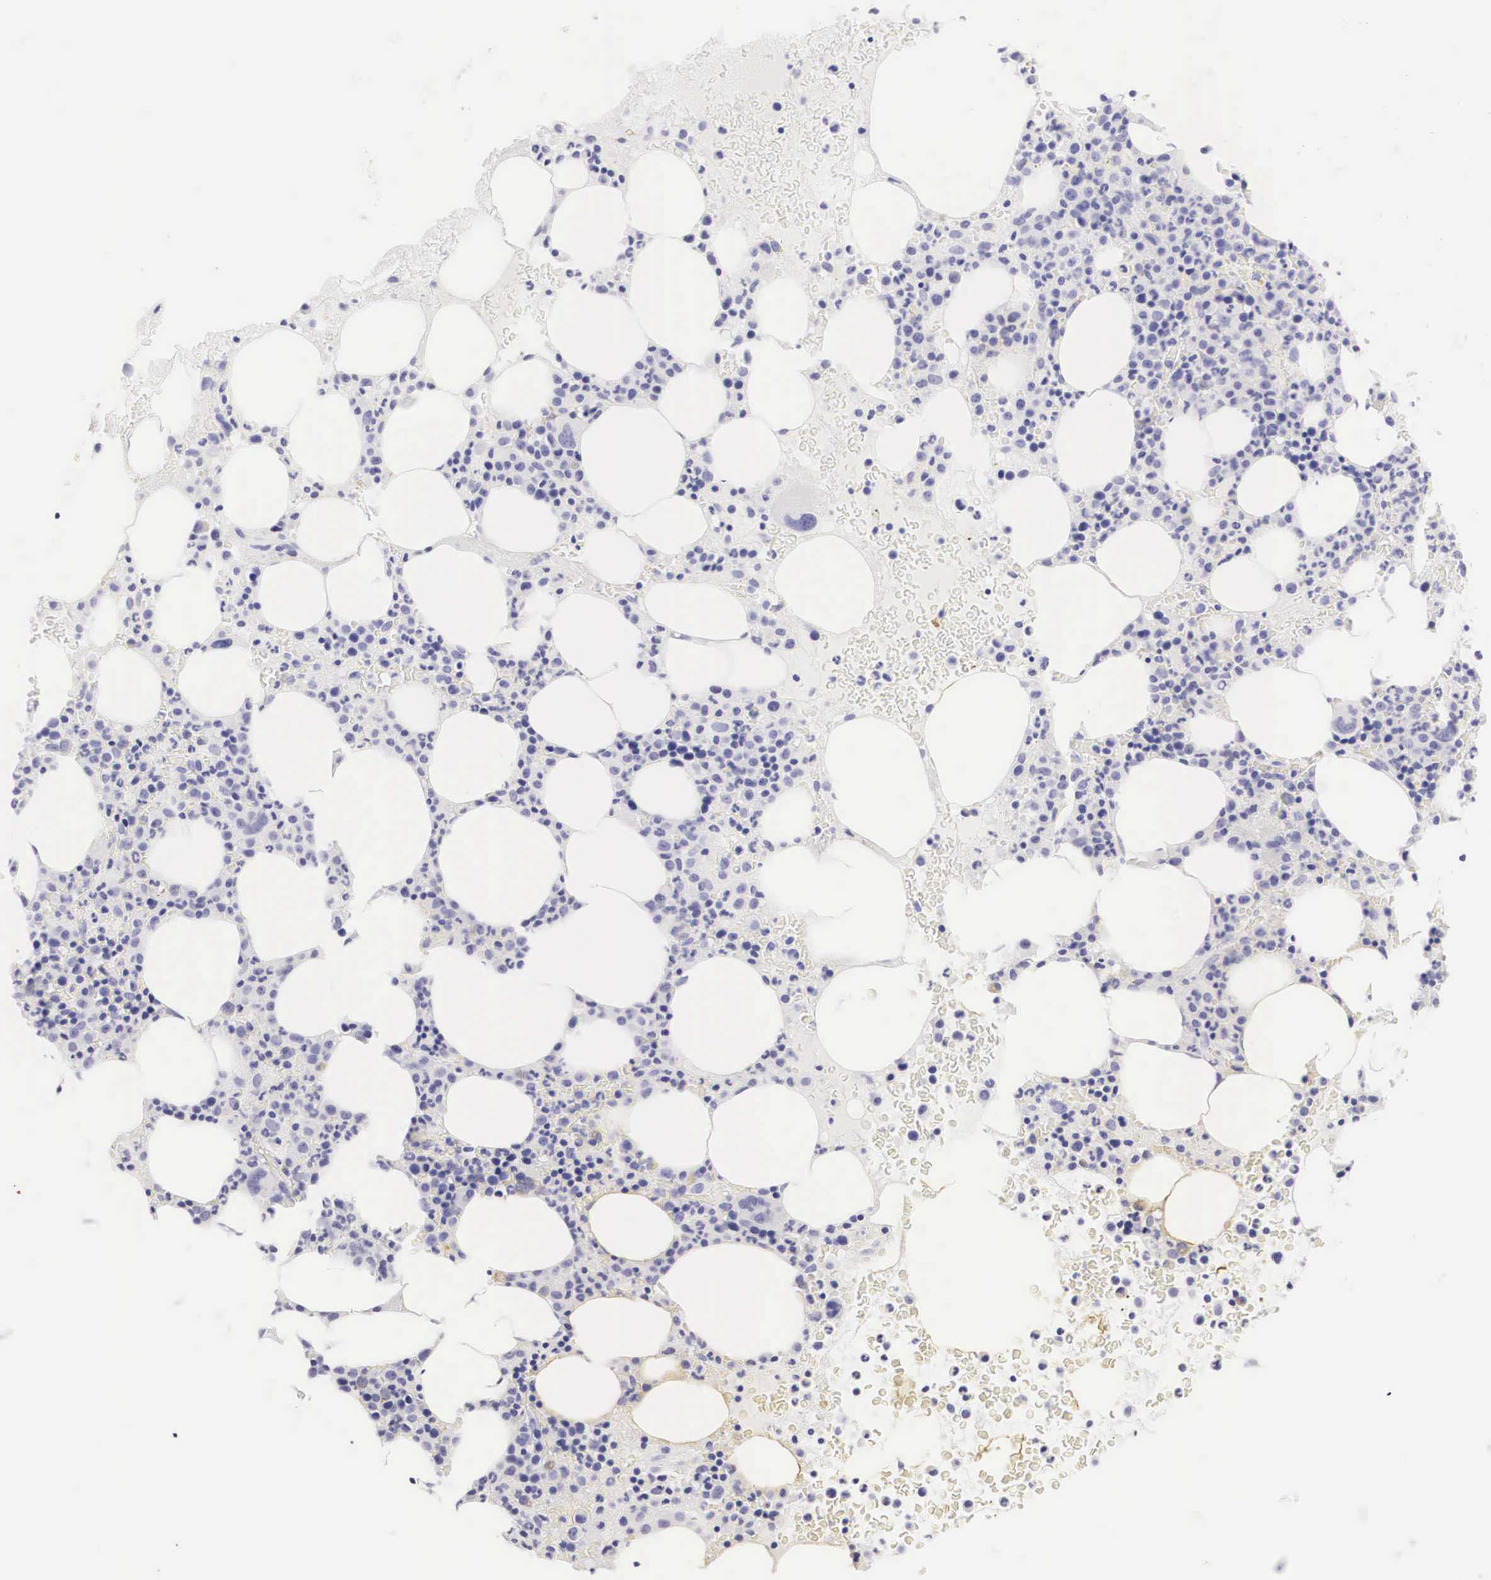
{"staining": {"intensity": "negative", "quantity": "none", "location": "none"}, "tissue": "bone marrow", "cell_type": "Hematopoietic cells", "image_type": "normal", "snomed": [{"axis": "morphology", "description": "Normal tissue, NOS"}, {"axis": "topography", "description": "Bone marrow"}], "caption": "Human bone marrow stained for a protein using immunohistochemistry demonstrates no staining in hematopoietic cells.", "gene": "TYR", "patient": {"sex": "female", "age": 88}}